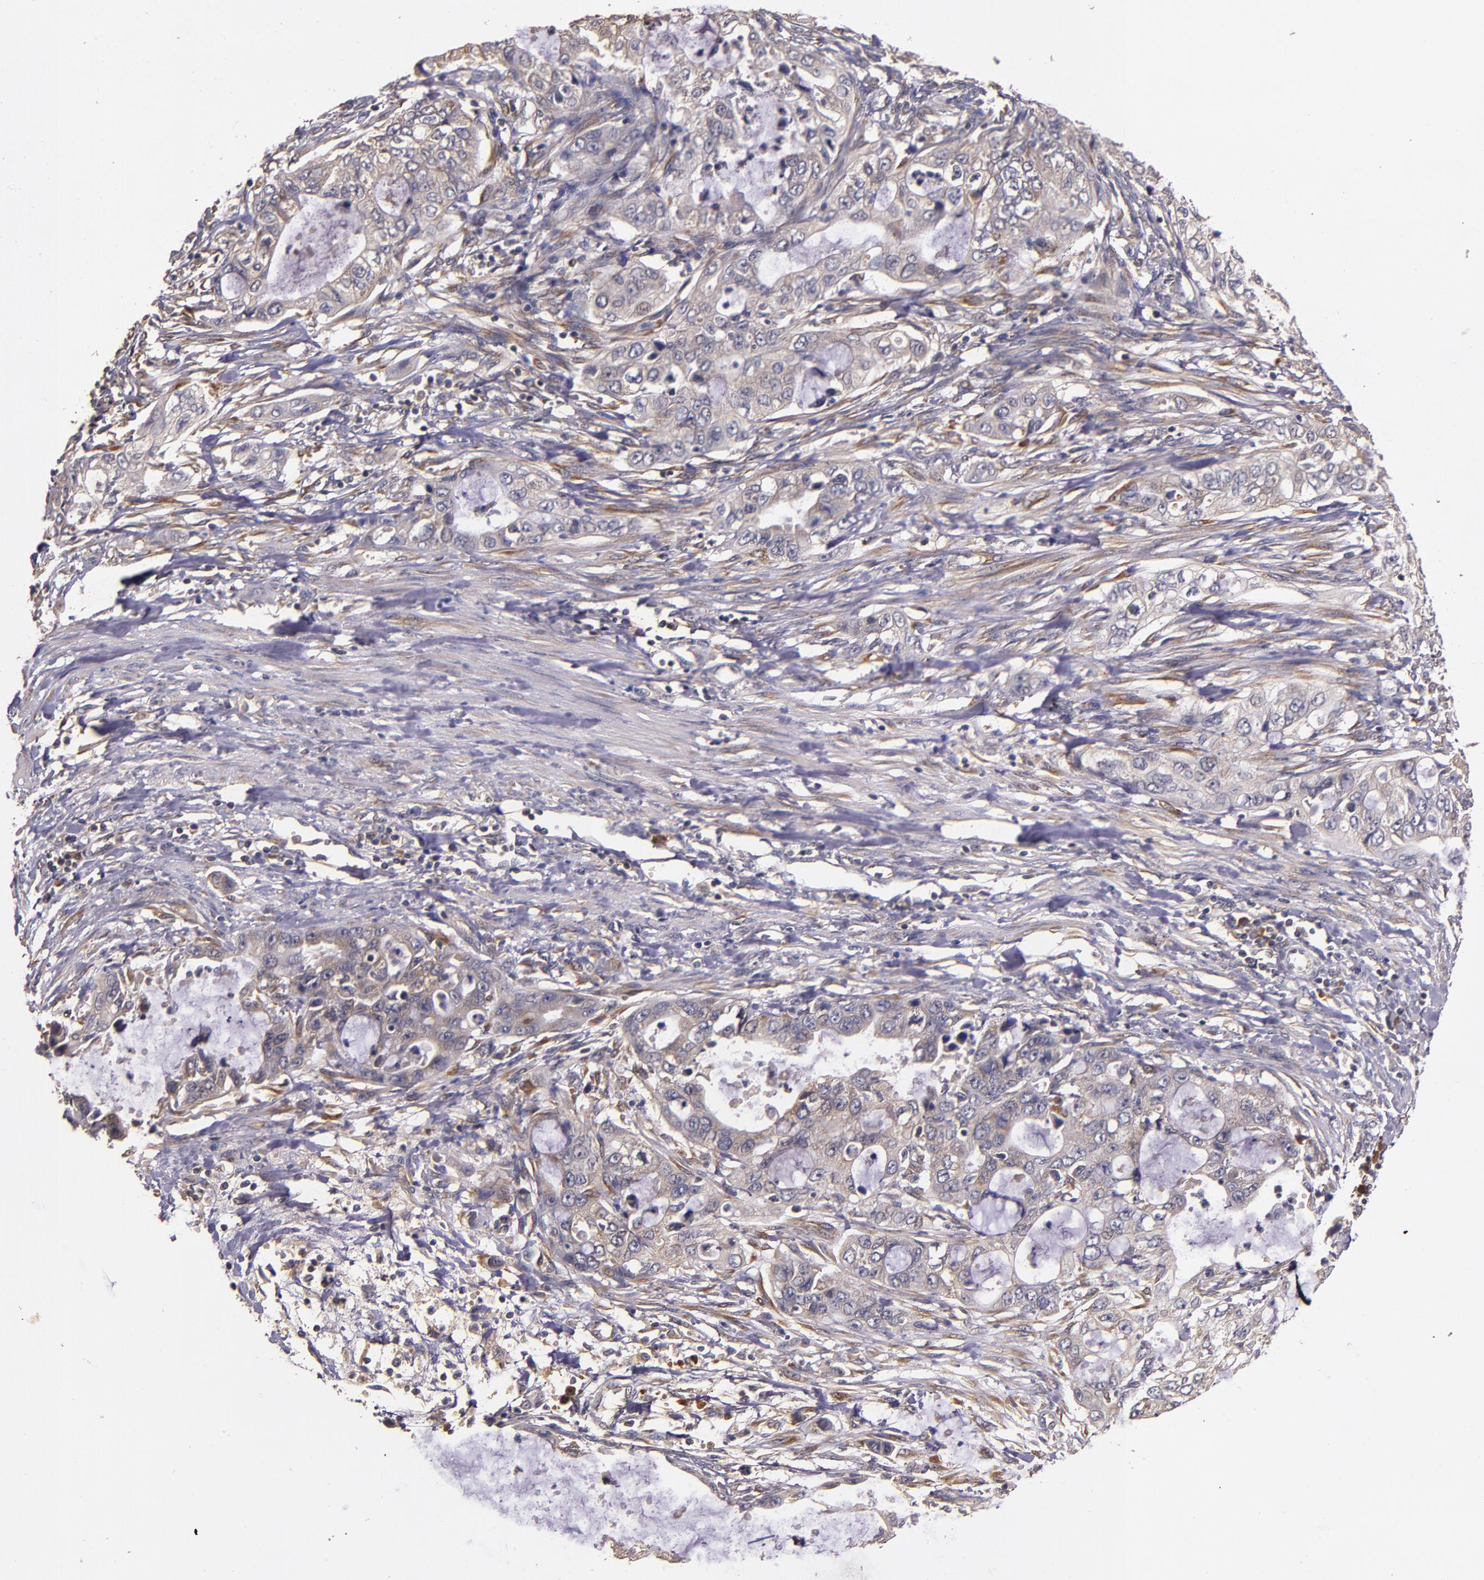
{"staining": {"intensity": "weak", "quantity": ">75%", "location": "cytoplasmic/membranous"}, "tissue": "stomach cancer", "cell_type": "Tumor cells", "image_type": "cancer", "snomed": [{"axis": "morphology", "description": "Adenocarcinoma, NOS"}, {"axis": "topography", "description": "Stomach, upper"}], "caption": "Protein staining exhibits weak cytoplasmic/membranous positivity in approximately >75% of tumor cells in stomach cancer.", "gene": "PRAF2", "patient": {"sex": "female", "age": 52}}